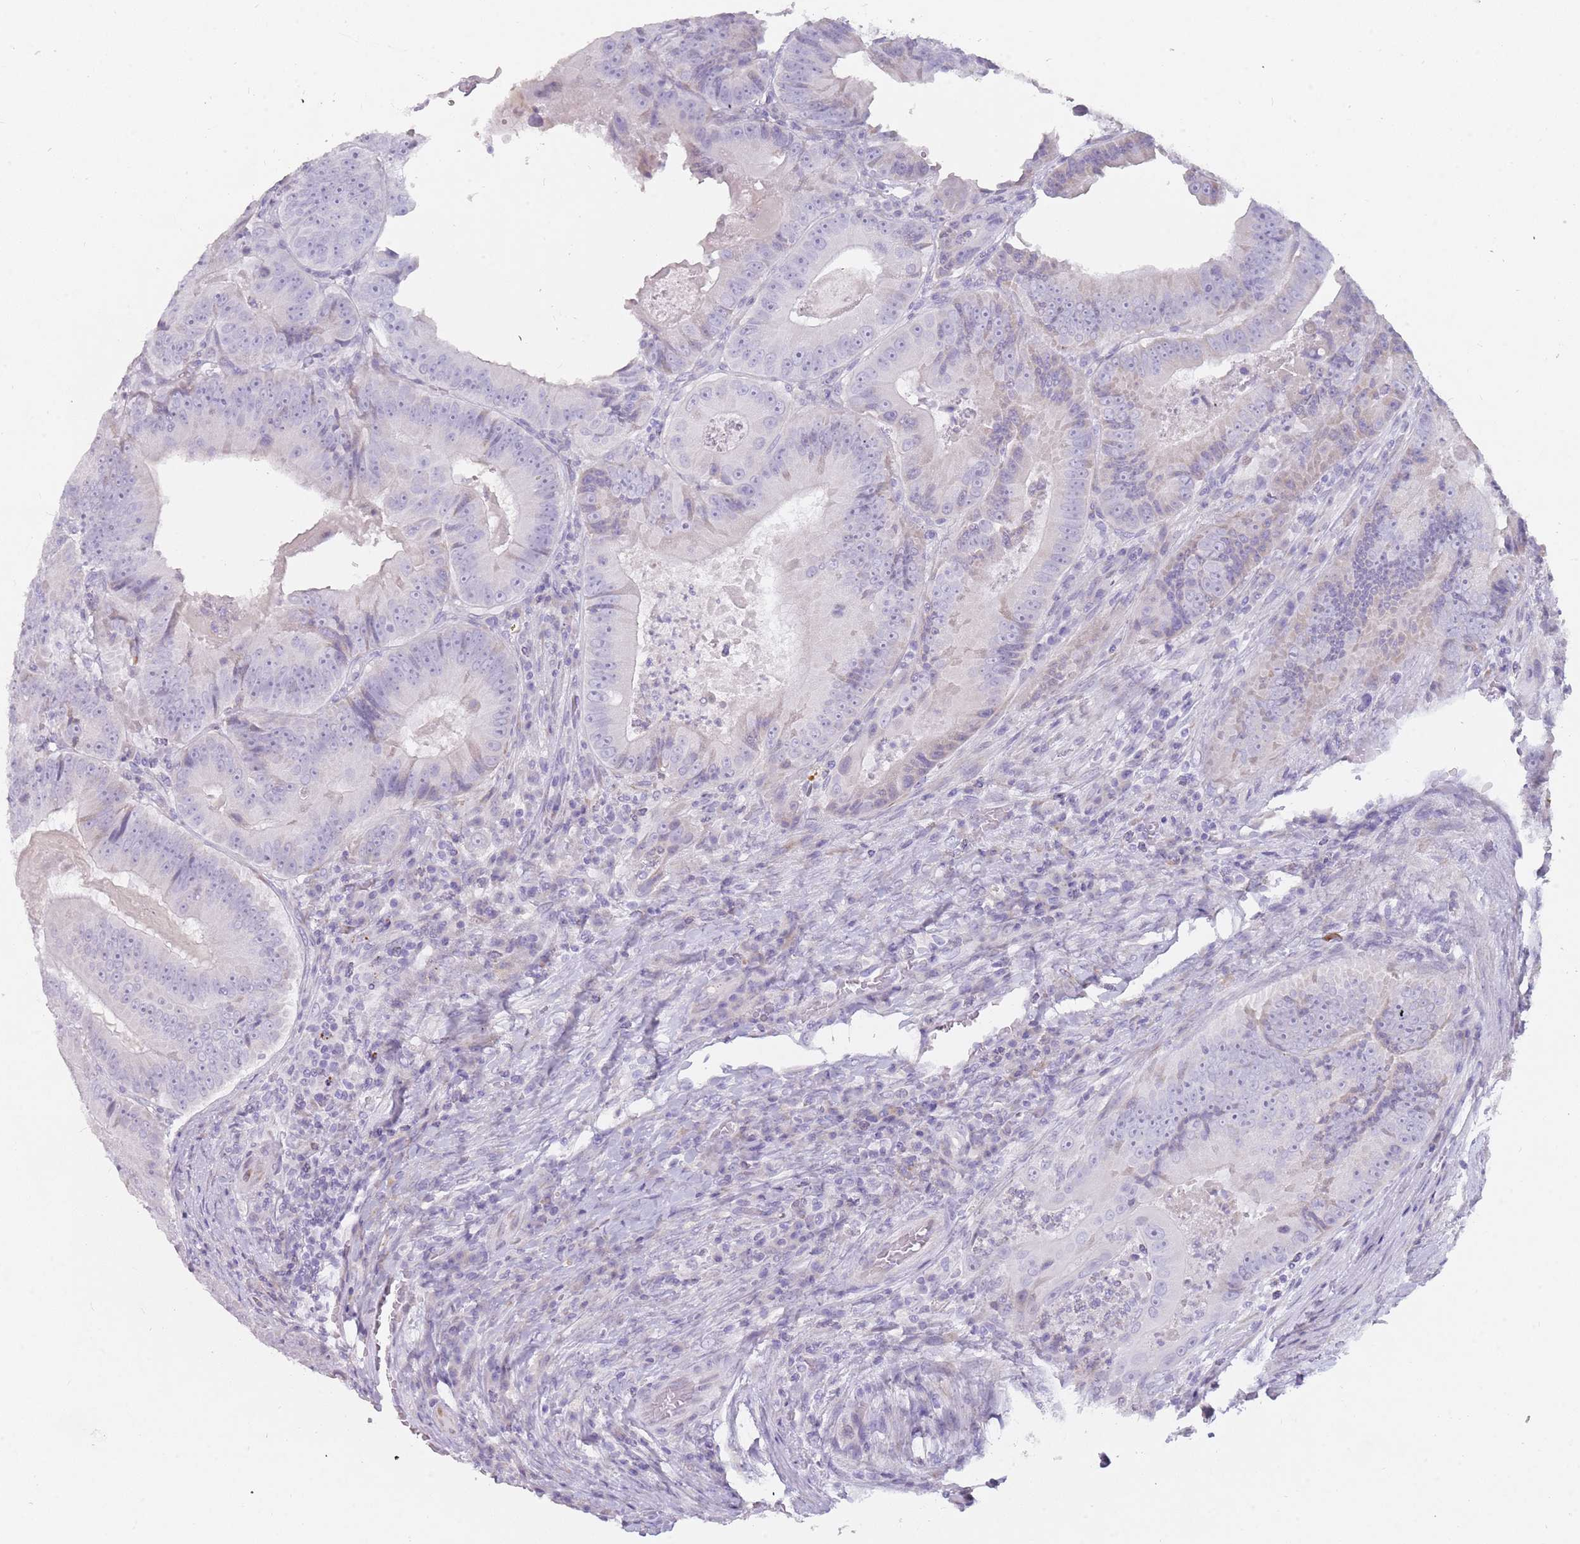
{"staining": {"intensity": "negative", "quantity": "none", "location": "none"}, "tissue": "colorectal cancer", "cell_type": "Tumor cells", "image_type": "cancer", "snomed": [{"axis": "morphology", "description": "Adenocarcinoma, NOS"}, {"axis": "topography", "description": "Colon"}], "caption": "Tumor cells are negative for protein expression in human colorectal adenocarcinoma.", "gene": "DDX4", "patient": {"sex": "female", "age": 86}}